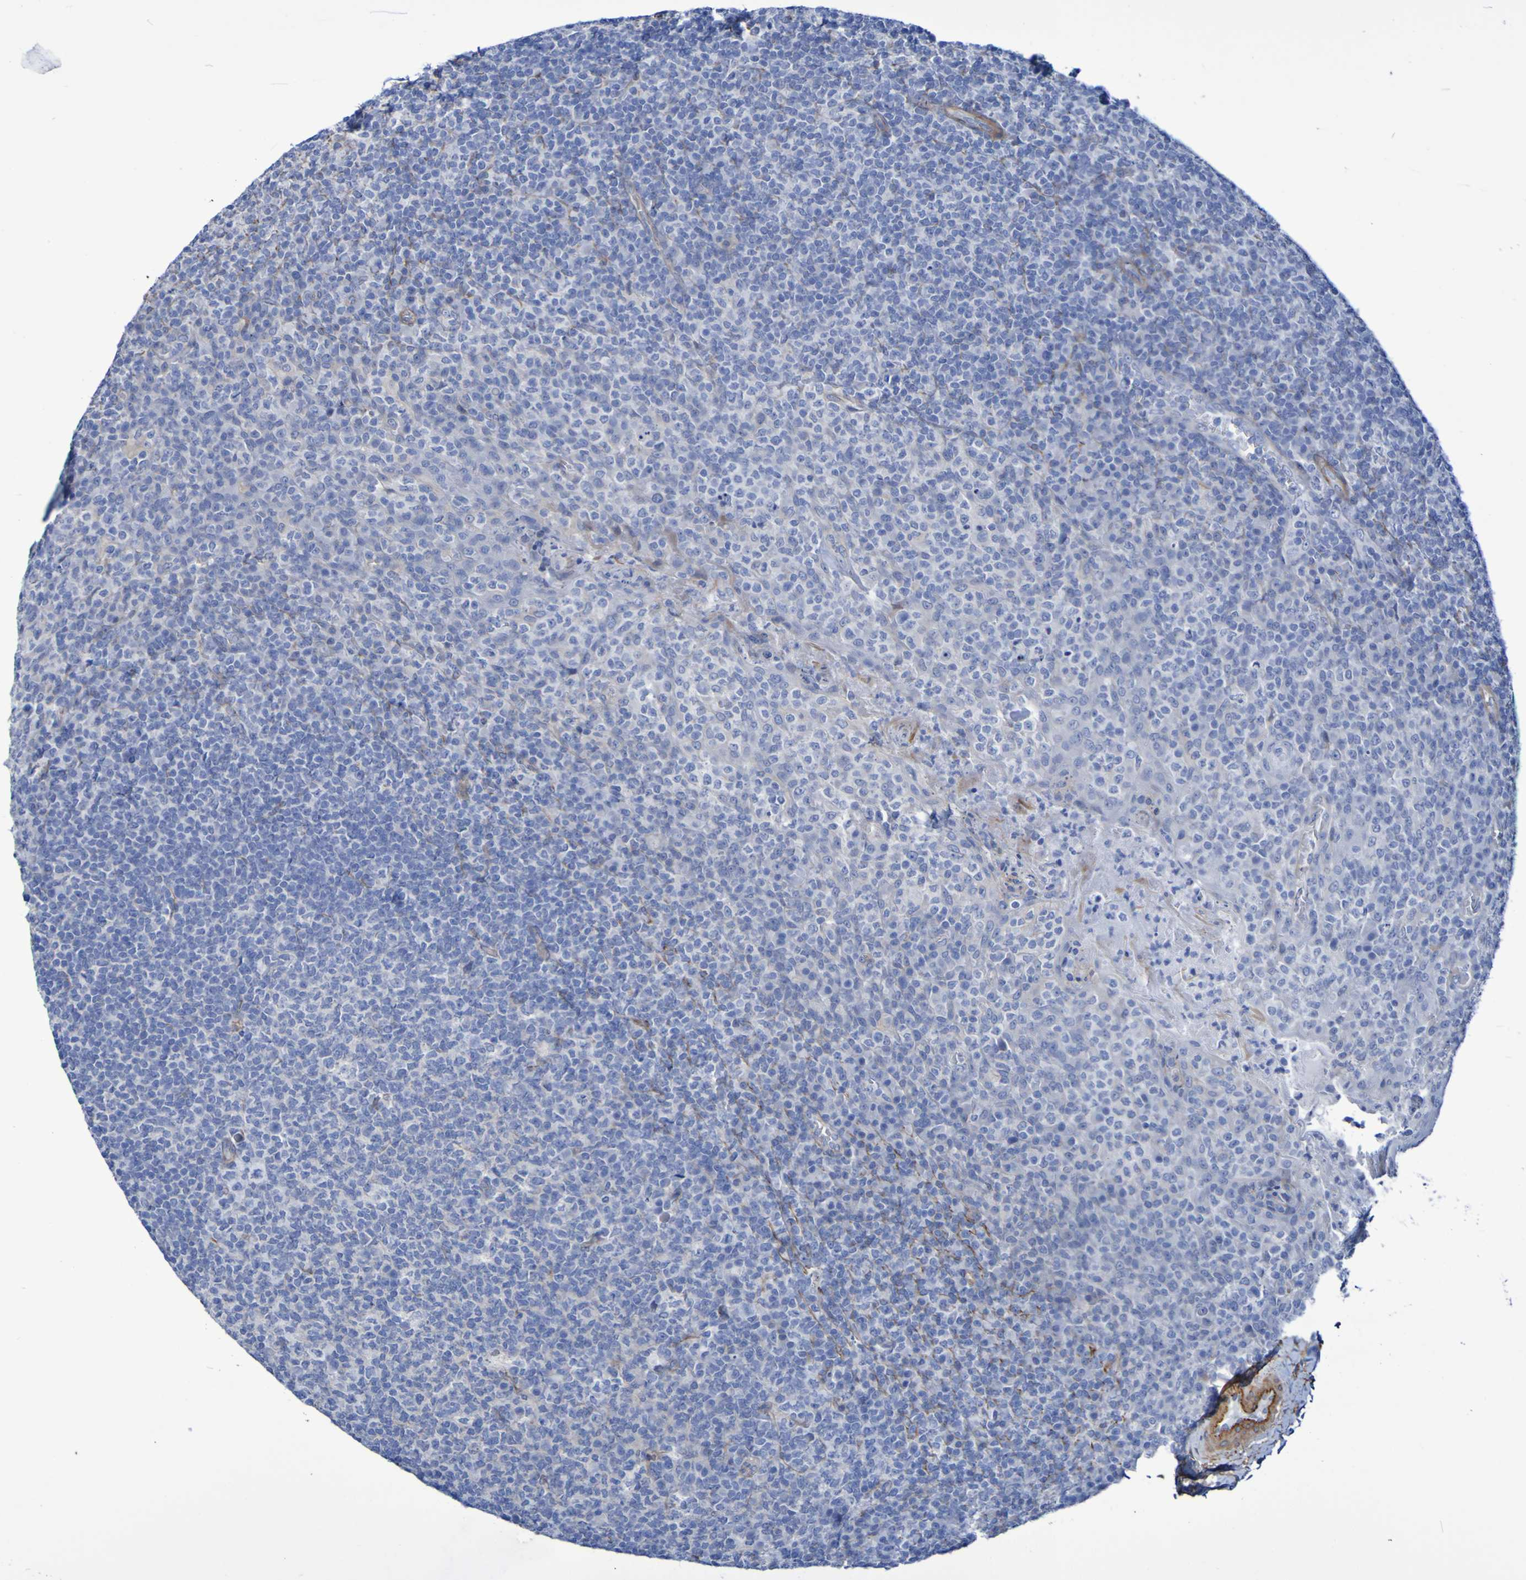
{"staining": {"intensity": "negative", "quantity": "none", "location": "none"}, "tissue": "tonsil", "cell_type": "Germinal center cells", "image_type": "normal", "snomed": [{"axis": "morphology", "description": "Normal tissue, NOS"}, {"axis": "topography", "description": "Tonsil"}], "caption": "Germinal center cells show no significant protein expression in normal tonsil.", "gene": "LPP", "patient": {"sex": "male", "age": 17}}